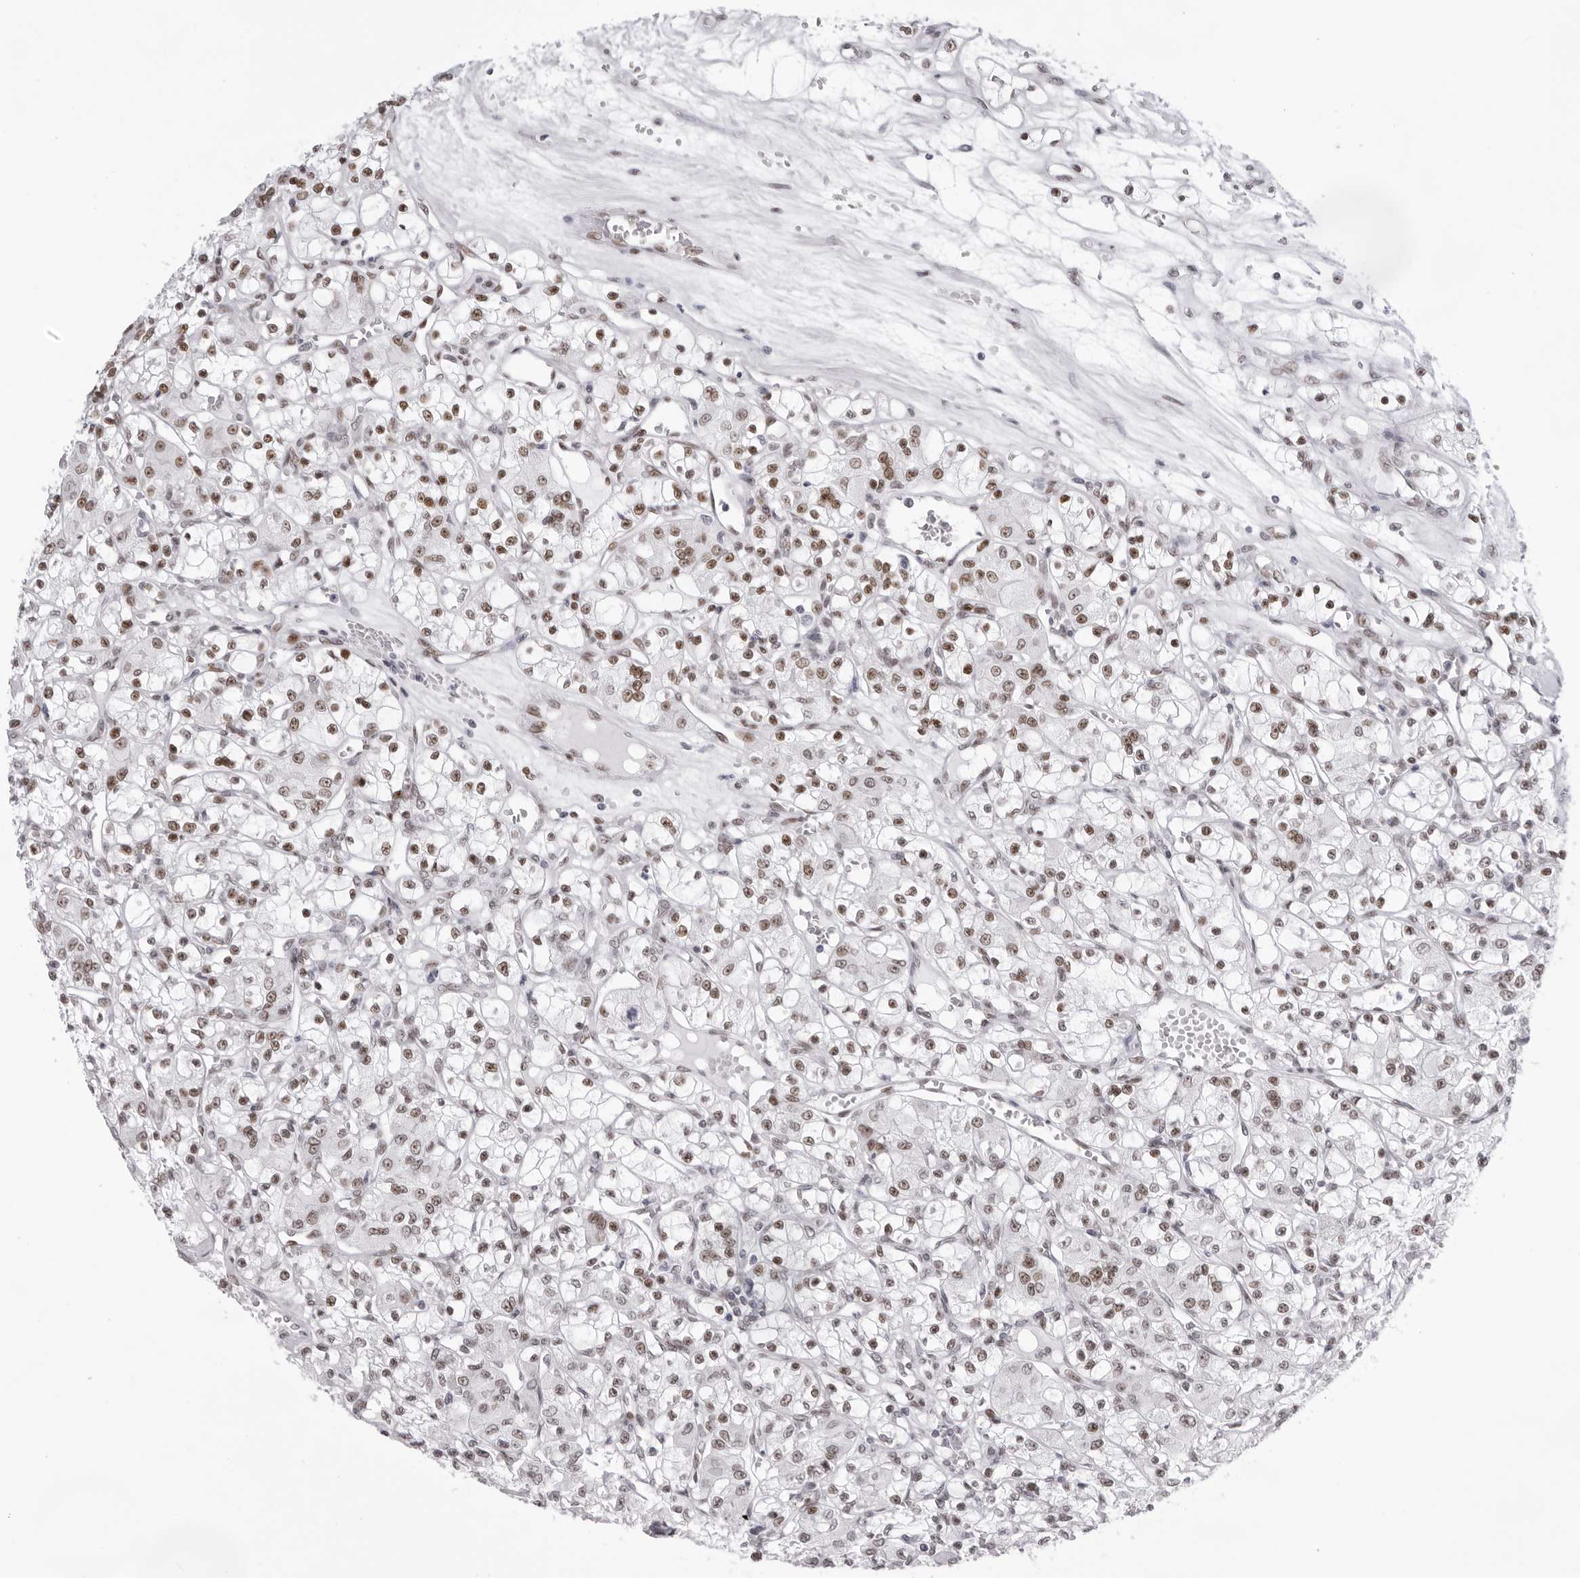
{"staining": {"intensity": "moderate", "quantity": "25%-75%", "location": "nuclear"}, "tissue": "renal cancer", "cell_type": "Tumor cells", "image_type": "cancer", "snomed": [{"axis": "morphology", "description": "Adenocarcinoma, NOS"}, {"axis": "topography", "description": "Kidney"}], "caption": "This image demonstrates immunohistochemistry (IHC) staining of renal adenocarcinoma, with medium moderate nuclear positivity in about 25%-75% of tumor cells.", "gene": "IRF2BP2", "patient": {"sex": "female", "age": 59}}